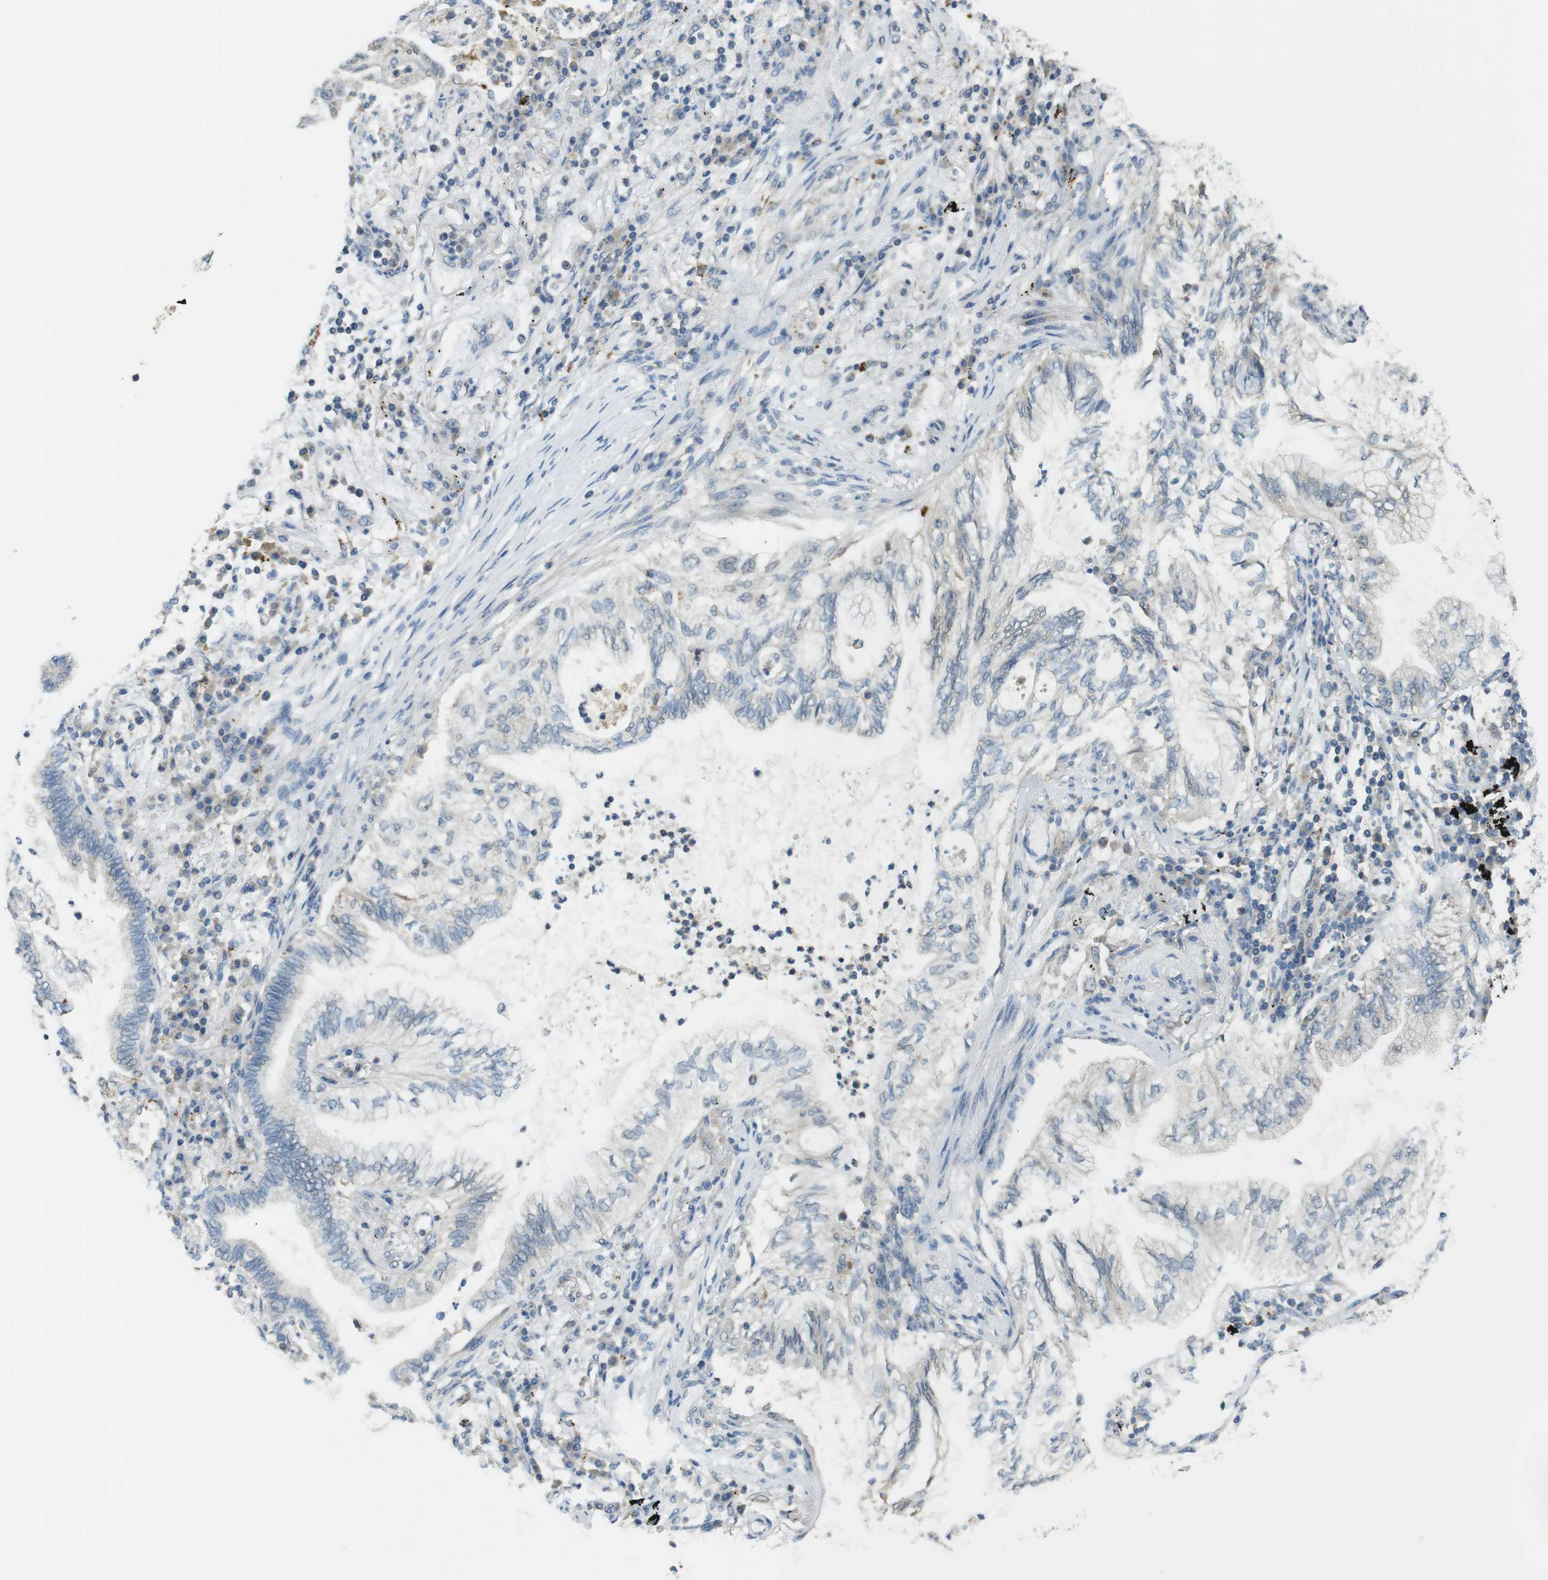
{"staining": {"intensity": "weak", "quantity": "<25%", "location": "cytoplasmic/membranous"}, "tissue": "lung cancer", "cell_type": "Tumor cells", "image_type": "cancer", "snomed": [{"axis": "morphology", "description": "Normal tissue, NOS"}, {"axis": "morphology", "description": "Adenocarcinoma, NOS"}, {"axis": "topography", "description": "Bronchus"}, {"axis": "topography", "description": "Lung"}], "caption": "DAB immunohistochemical staining of lung adenocarcinoma exhibits no significant expression in tumor cells.", "gene": "BRI3BP", "patient": {"sex": "female", "age": 70}}